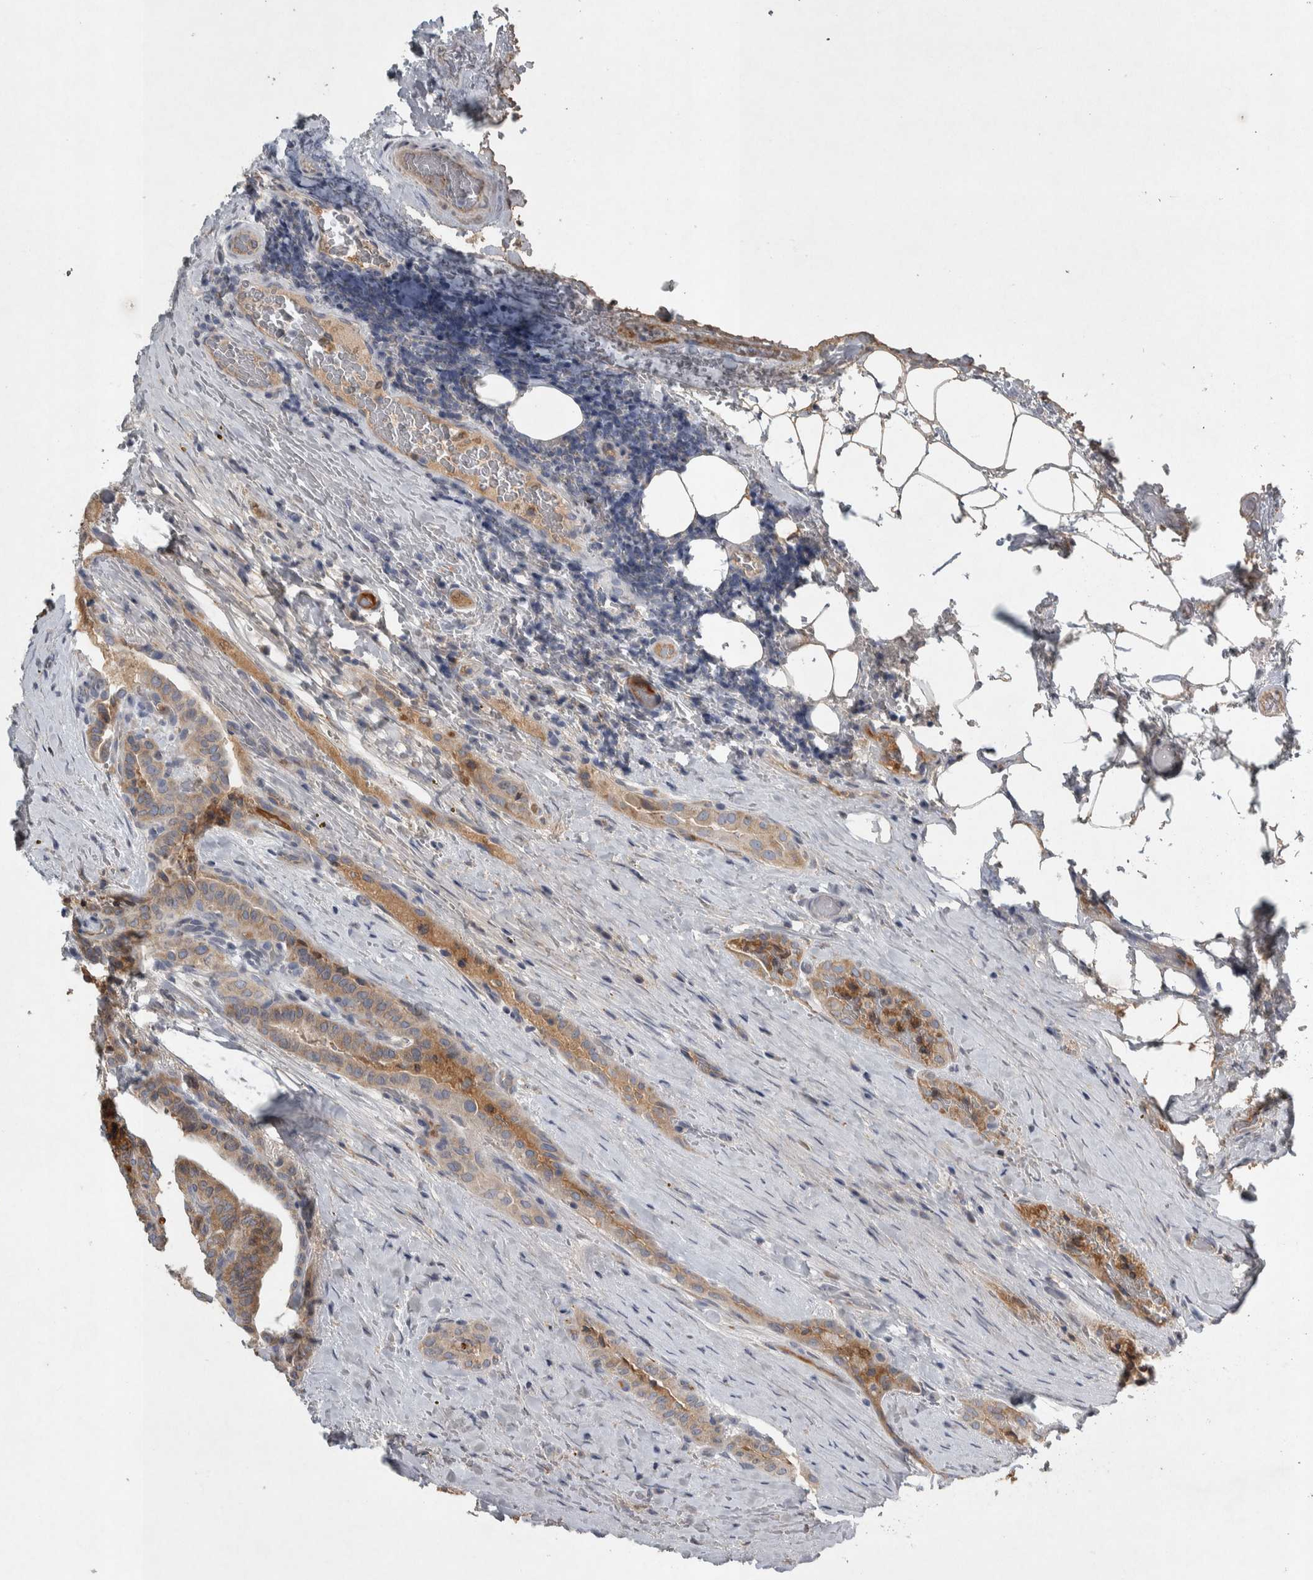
{"staining": {"intensity": "moderate", "quantity": ">75%", "location": "cytoplasmic/membranous"}, "tissue": "thyroid cancer", "cell_type": "Tumor cells", "image_type": "cancer", "snomed": [{"axis": "morphology", "description": "Papillary adenocarcinoma, NOS"}, {"axis": "topography", "description": "Thyroid gland"}], "caption": "Immunohistochemical staining of thyroid cancer reveals moderate cytoplasmic/membranous protein expression in about >75% of tumor cells.", "gene": "SIGMAR1", "patient": {"sex": "male", "age": 77}}